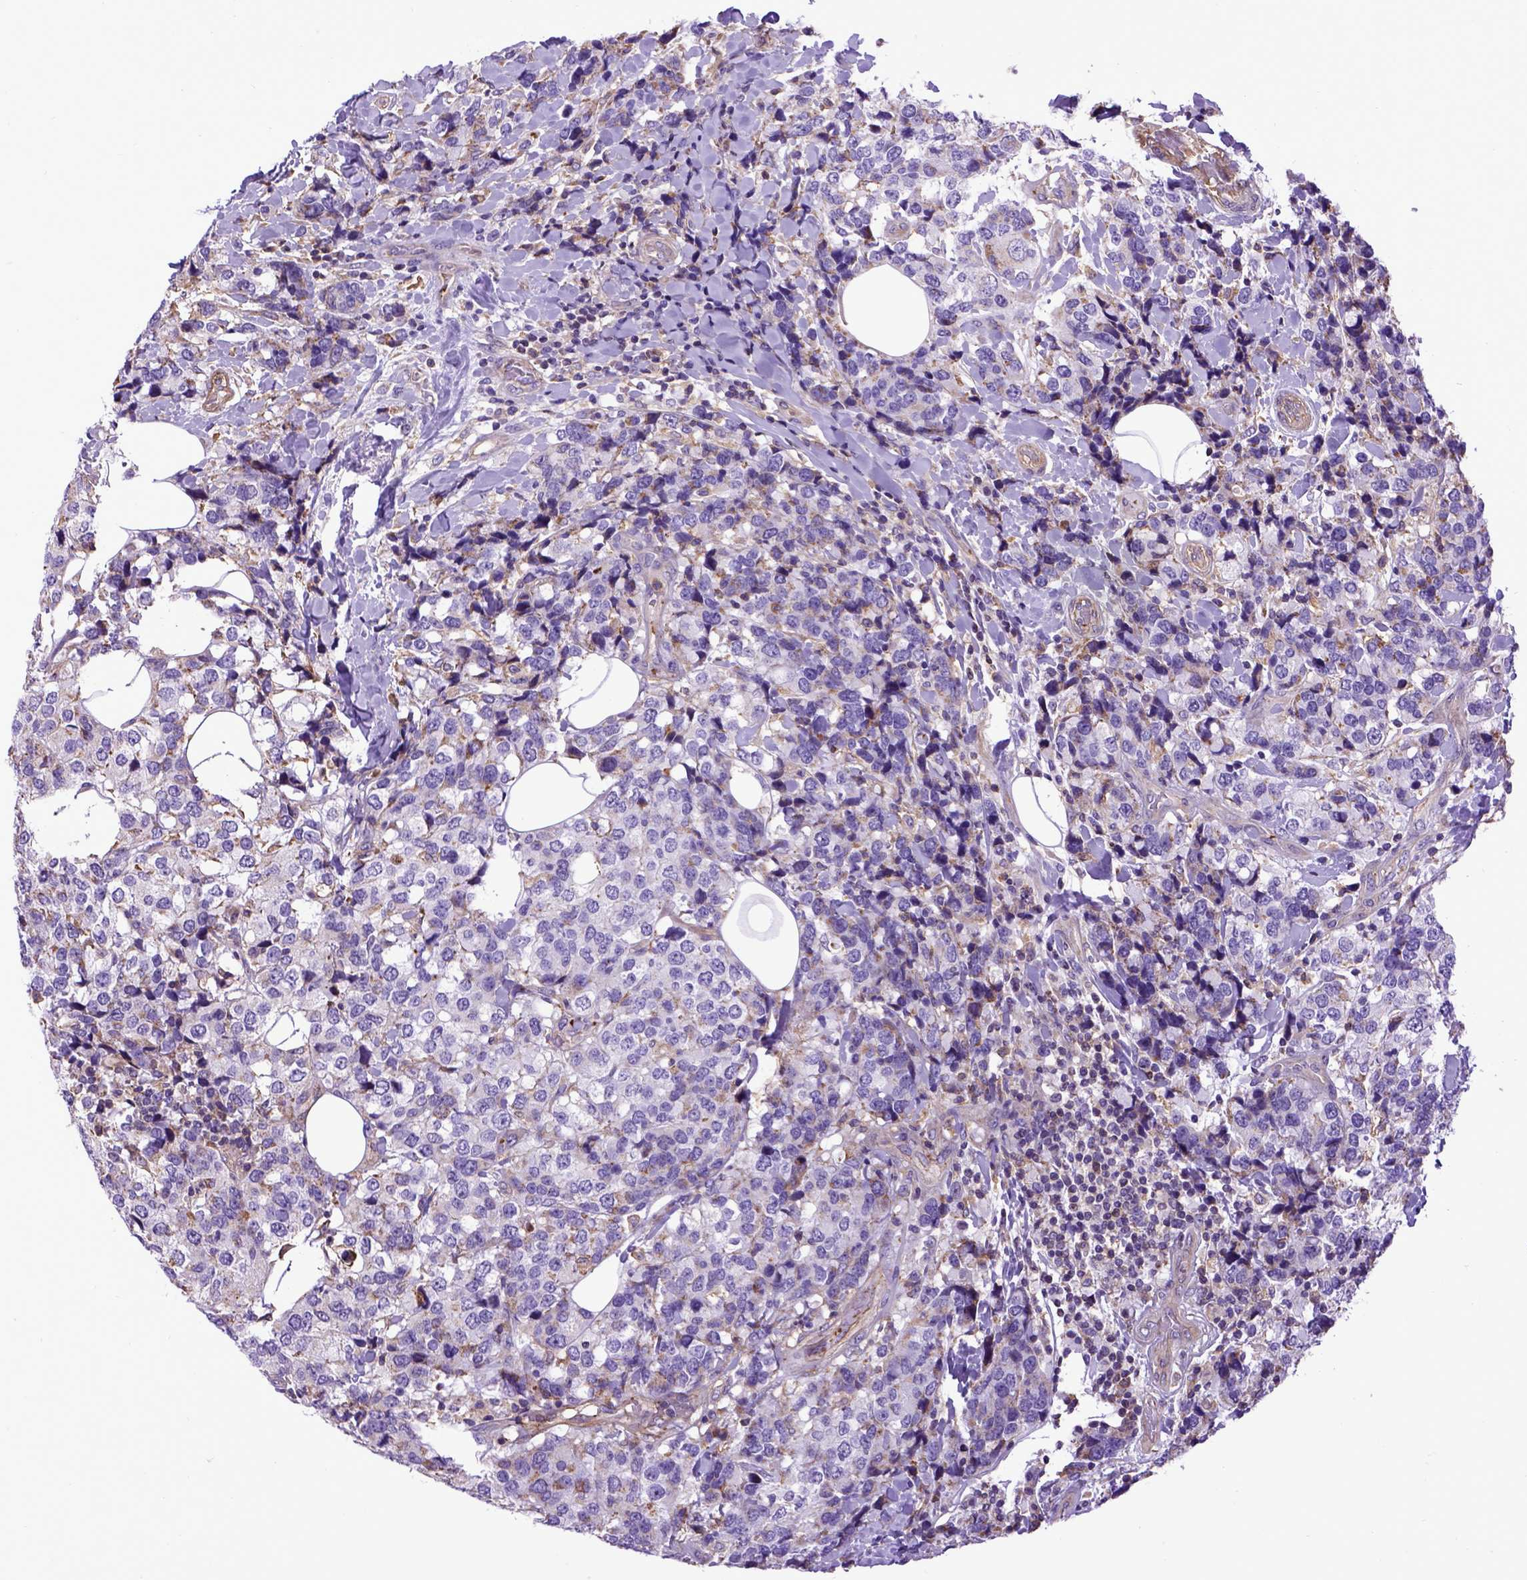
{"staining": {"intensity": "negative", "quantity": "none", "location": "none"}, "tissue": "breast cancer", "cell_type": "Tumor cells", "image_type": "cancer", "snomed": [{"axis": "morphology", "description": "Lobular carcinoma"}, {"axis": "topography", "description": "Breast"}], "caption": "IHC of breast lobular carcinoma demonstrates no expression in tumor cells.", "gene": "ASAH2", "patient": {"sex": "female", "age": 59}}